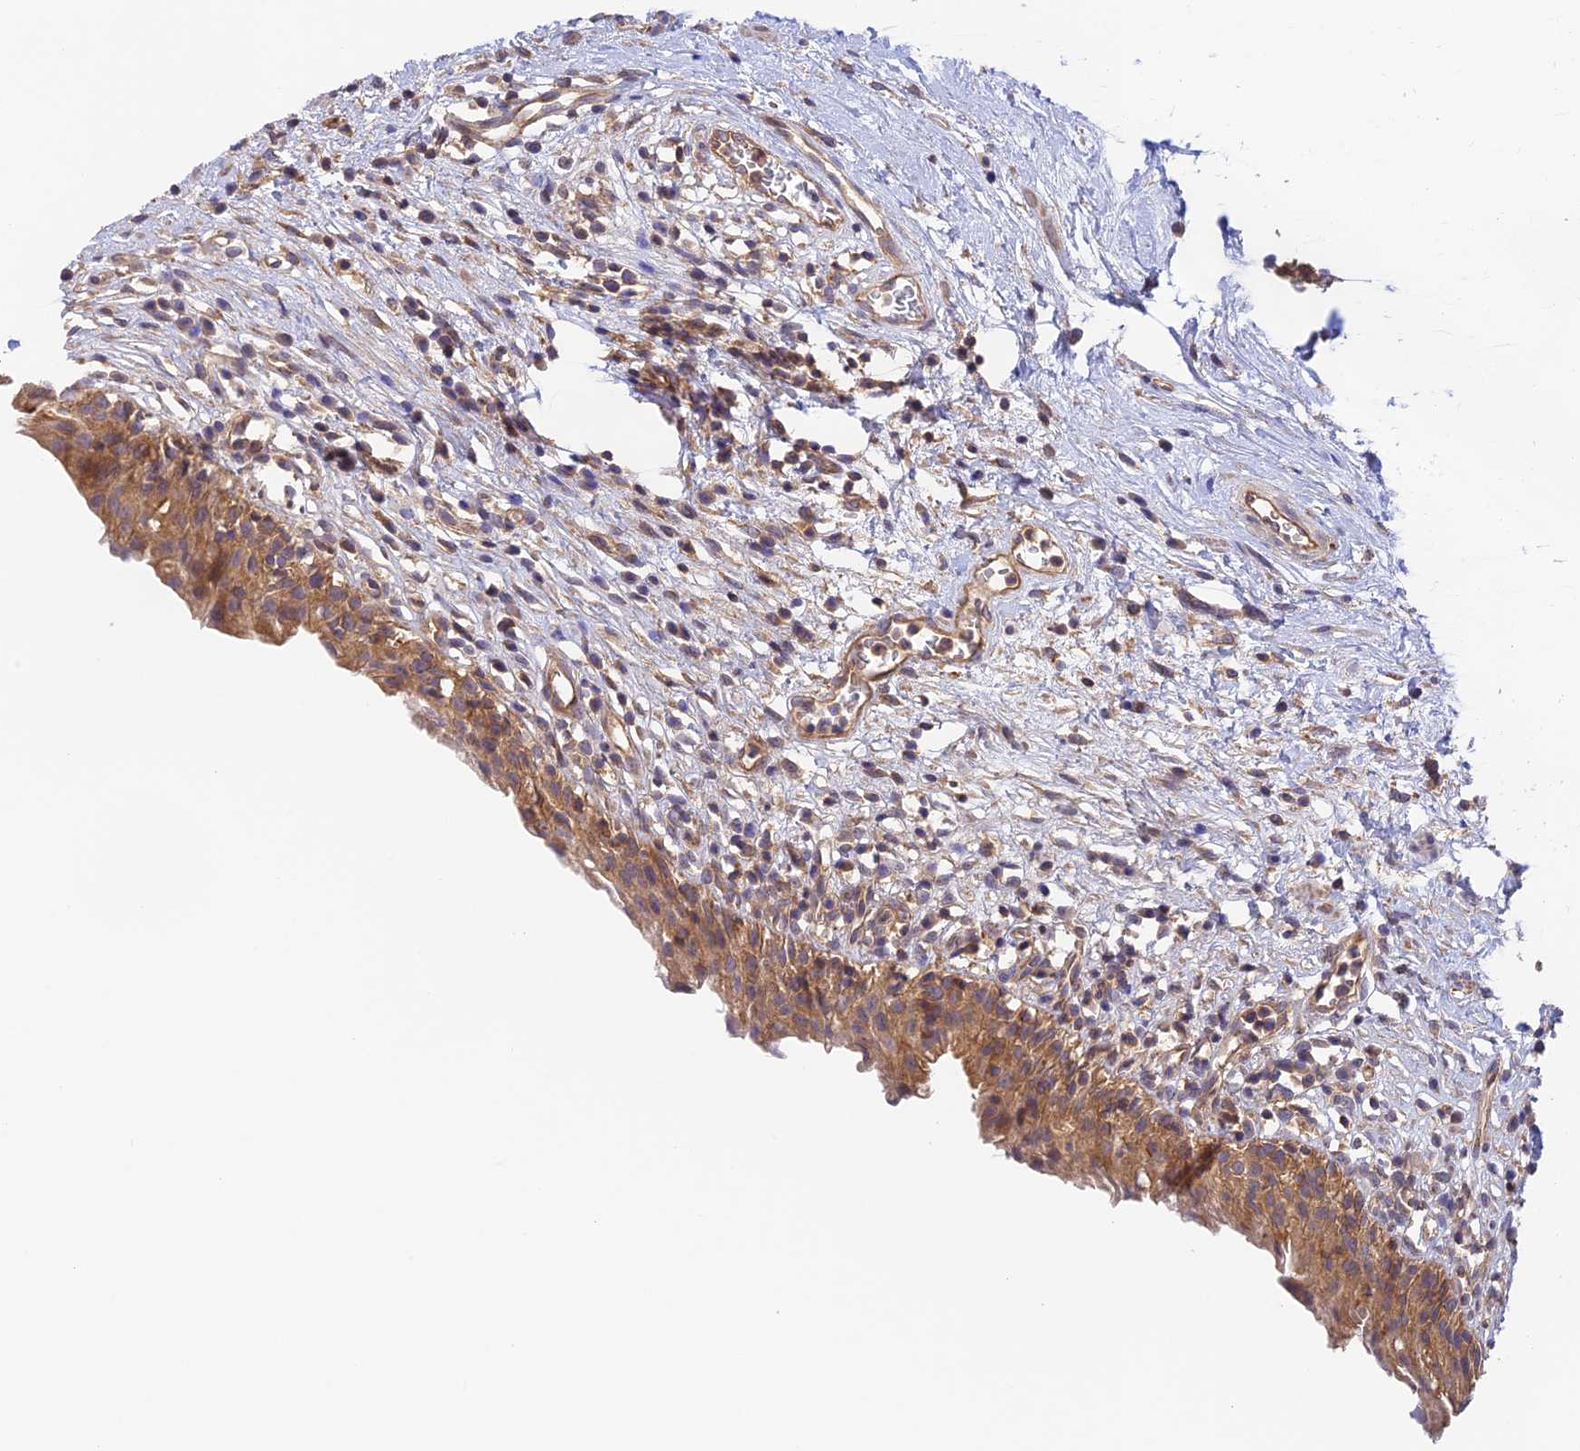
{"staining": {"intensity": "moderate", "quantity": ">75%", "location": "cytoplasmic/membranous"}, "tissue": "urinary bladder", "cell_type": "Urothelial cells", "image_type": "normal", "snomed": [{"axis": "morphology", "description": "Normal tissue, NOS"}, {"axis": "morphology", "description": "Inflammation, NOS"}, {"axis": "topography", "description": "Urinary bladder"}], "caption": "Urothelial cells reveal medium levels of moderate cytoplasmic/membranous positivity in about >75% of cells in normal urinary bladder.", "gene": "MYO9A", "patient": {"sex": "male", "age": 63}}